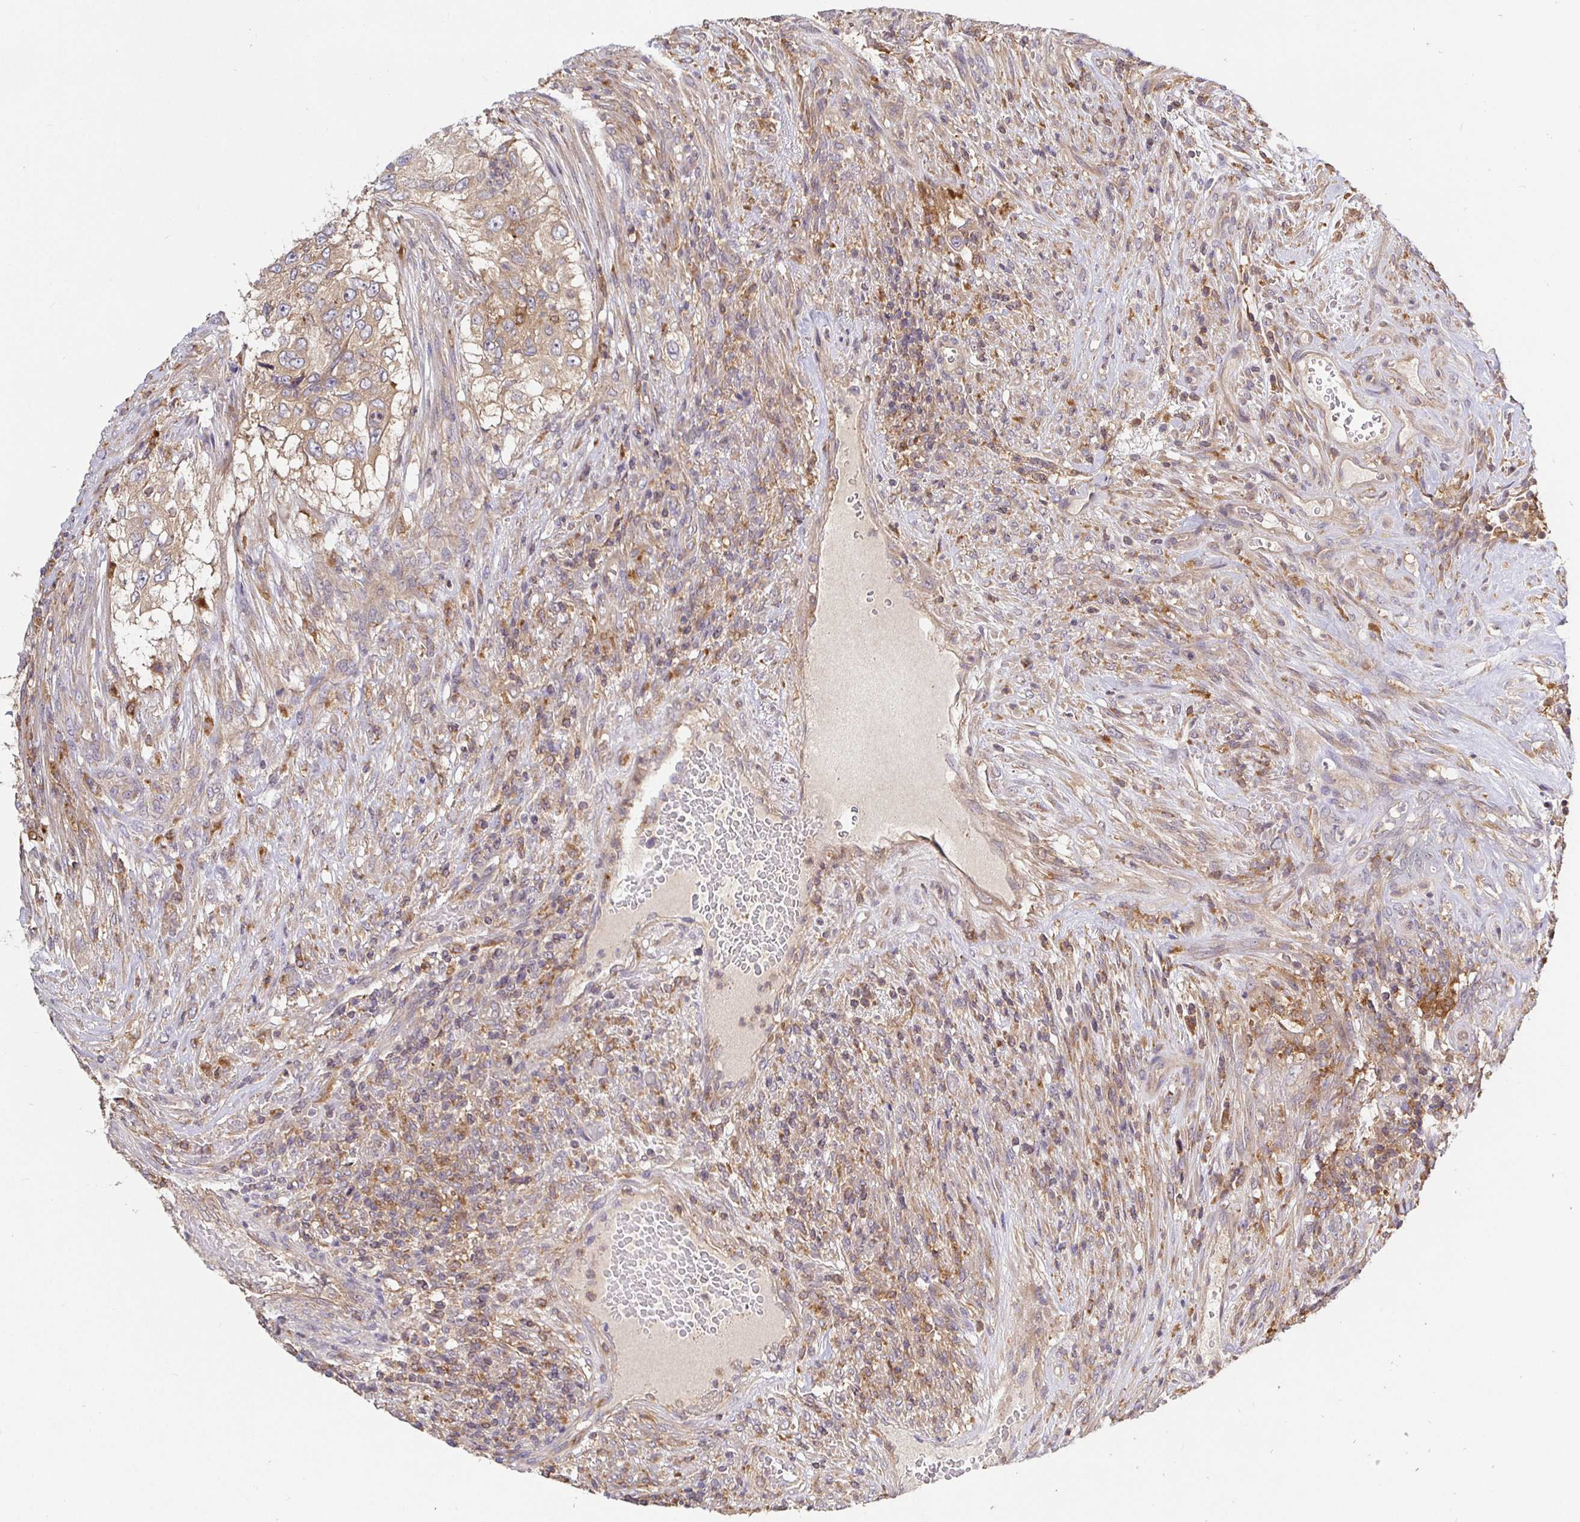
{"staining": {"intensity": "weak", "quantity": ">75%", "location": "cytoplasmic/membranous"}, "tissue": "urothelial cancer", "cell_type": "Tumor cells", "image_type": "cancer", "snomed": [{"axis": "morphology", "description": "Urothelial carcinoma, High grade"}, {"axis": "topography", "description": "Urinary bladder"}], "caption": "The histopathology image reveals immunohistochemical staining of urothelial cancer. There is weak cytoplasmic/membranous expression is appreciated in approximately >75% of tumor cells.", "gene": "ATP6V1F", "patient": {"sex": "female", "age": 60}}